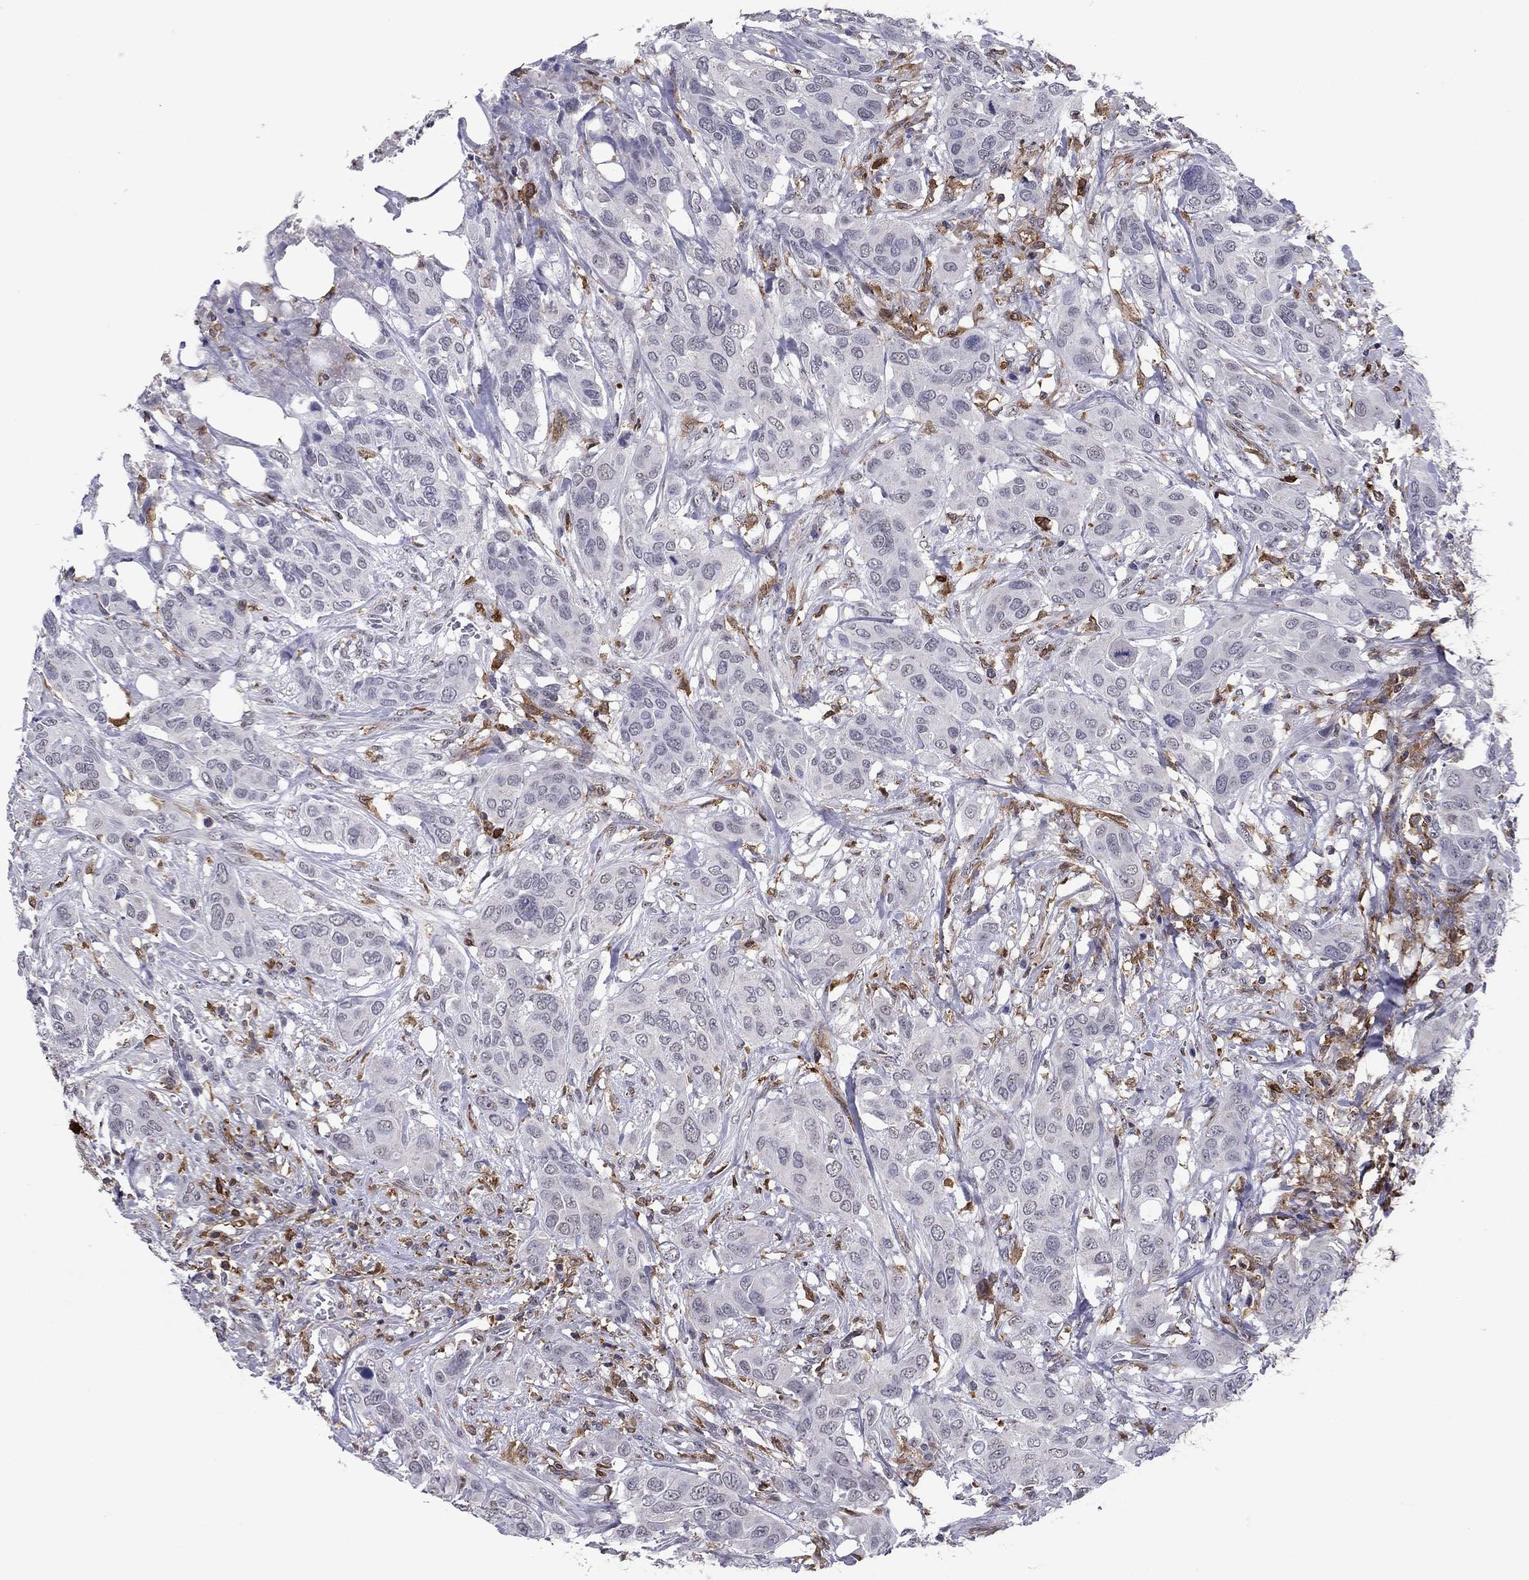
{"staining": {"intensity": "negative", "quantity": "none", "location": "none"}, "tissue": "urothelial cancer", "cell_type": "Tumor cells", "image_type": "cancer", "snomed": [{"axis": "morphology", "description": "Urothelial carcinoma, NOS"}, {"axis": "morphology", "description": "Urothelial carcinoma, High grade"}, {"axis": "topography", "description": "Urinary bladder"}], "caption": "Immunohistochemistry photomicrograph of neoplastic tissue: human urothelial cancer stained with DAB demonstrates no significant protein positivity in tumor cells.", "gene": "PLCB2", "patient": {"sex": "male", "age": 63}}